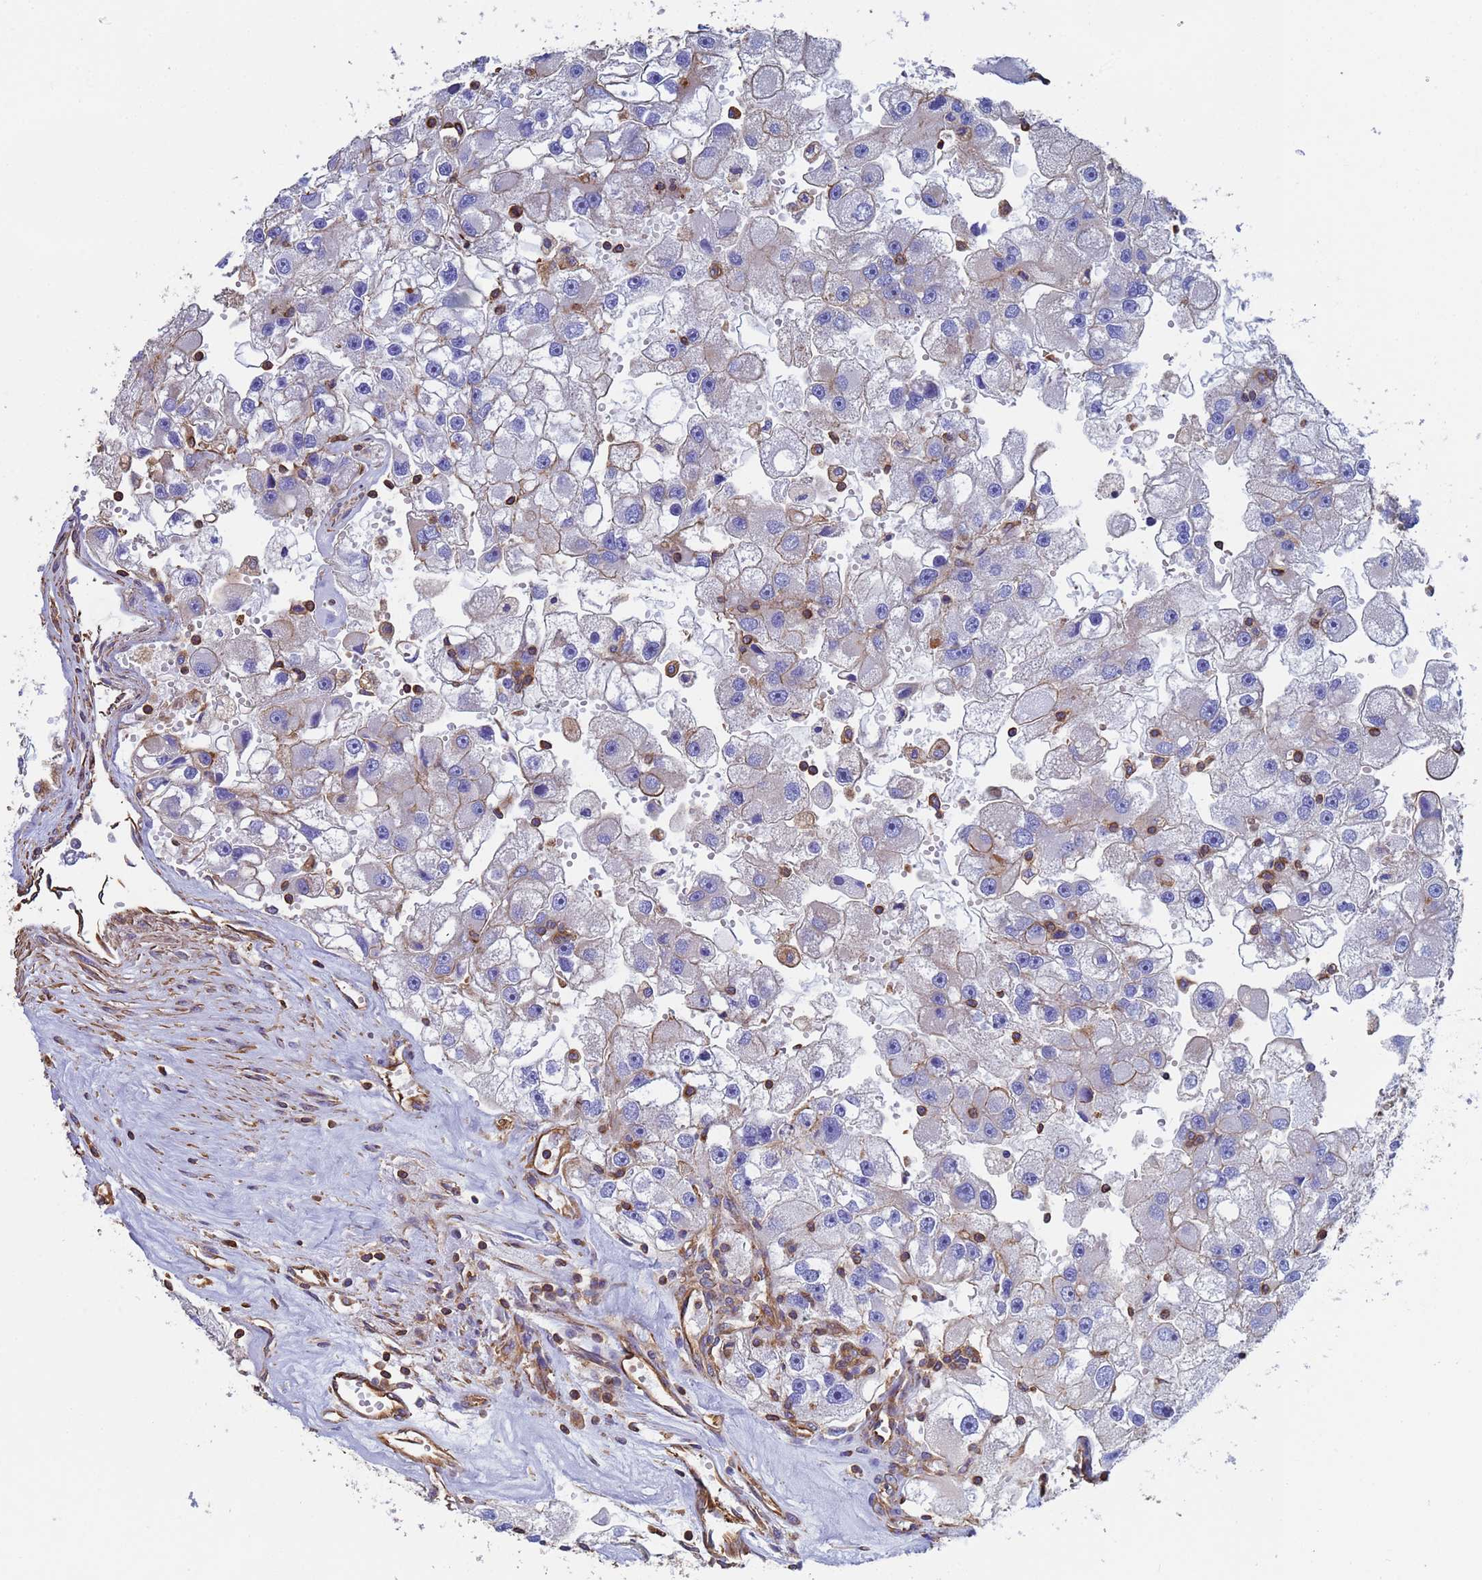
{"staining": {"intensity": "weak", "quantity": "25%-75%", "location": "cytoplasmic/membranous"}, "tissue": "renal cancer", "cell_type": "Tumor cells", "image_type": "cancer", "snomed": [{"axis": "morphology", "description": "Adenocarcinoma, NOS"}, {"axis": "topography", "description": "Kidney"}], "caption": "A histopathology image of renal adenocarcinoma stained for a protein reveals weak cytoplasmic/membranous brown staining in tumor cells.", "gene": "MYL12A", "patient": {"sex": "male", "age": 63}}